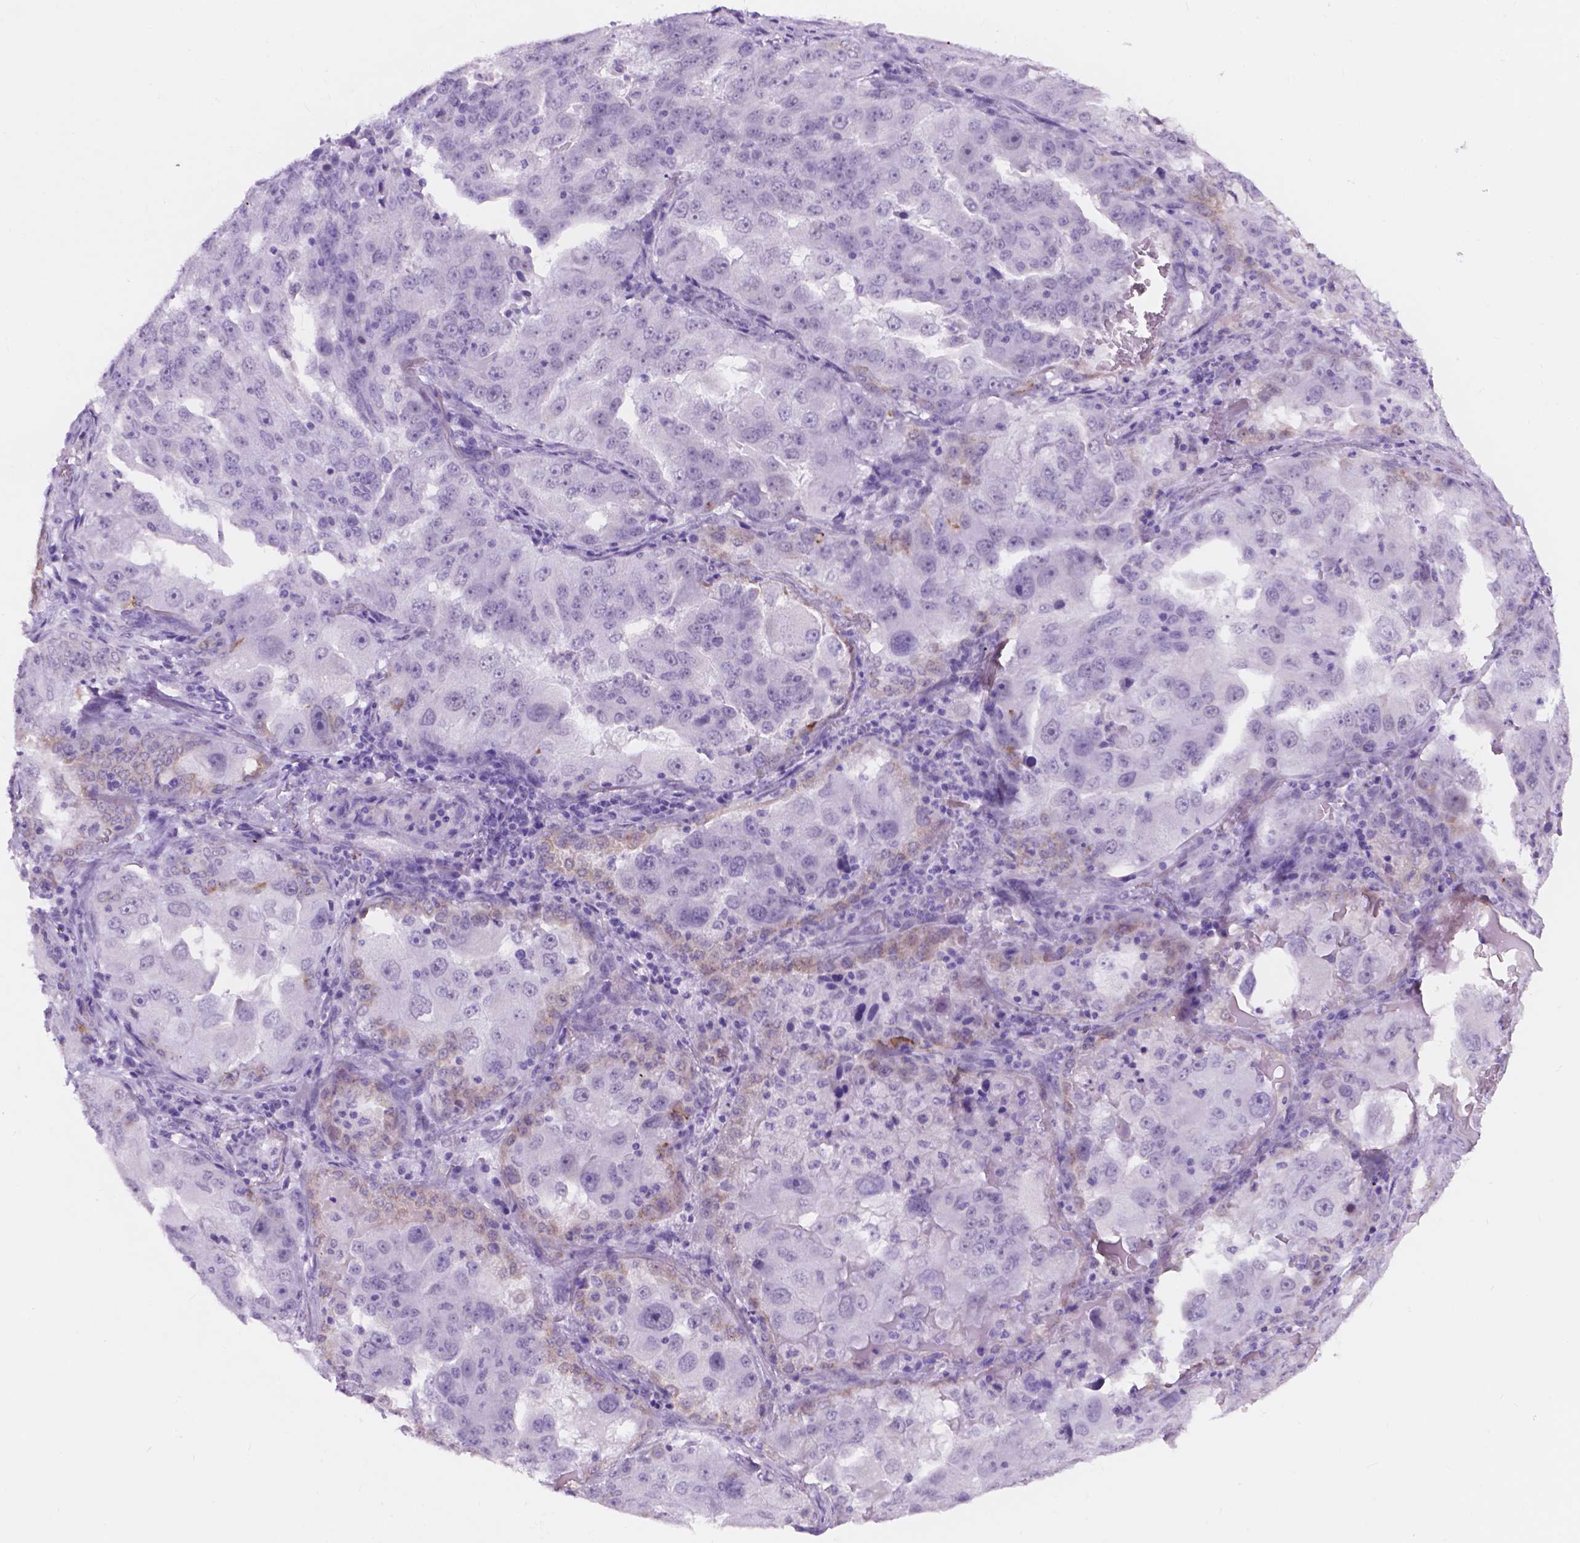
{"staining": {"intensity": "negative", "quantity": "none", "location": "none"}, "tissue": "lung cancer", "cell_type": "Tumor cells", "image_type": "cancer", "snomed": [{"axis": "morphology", "description": "Adenocarcinoma, NOS"}, {"axis": "topography", "description": "Lung"}], "caption": "DAB immunohistochemical staining of adenocarcinoma (lung) exhibits no significant staining in tumor cells.", "gene": "DCC", "patient": {"sex": "female", "age": 61}}